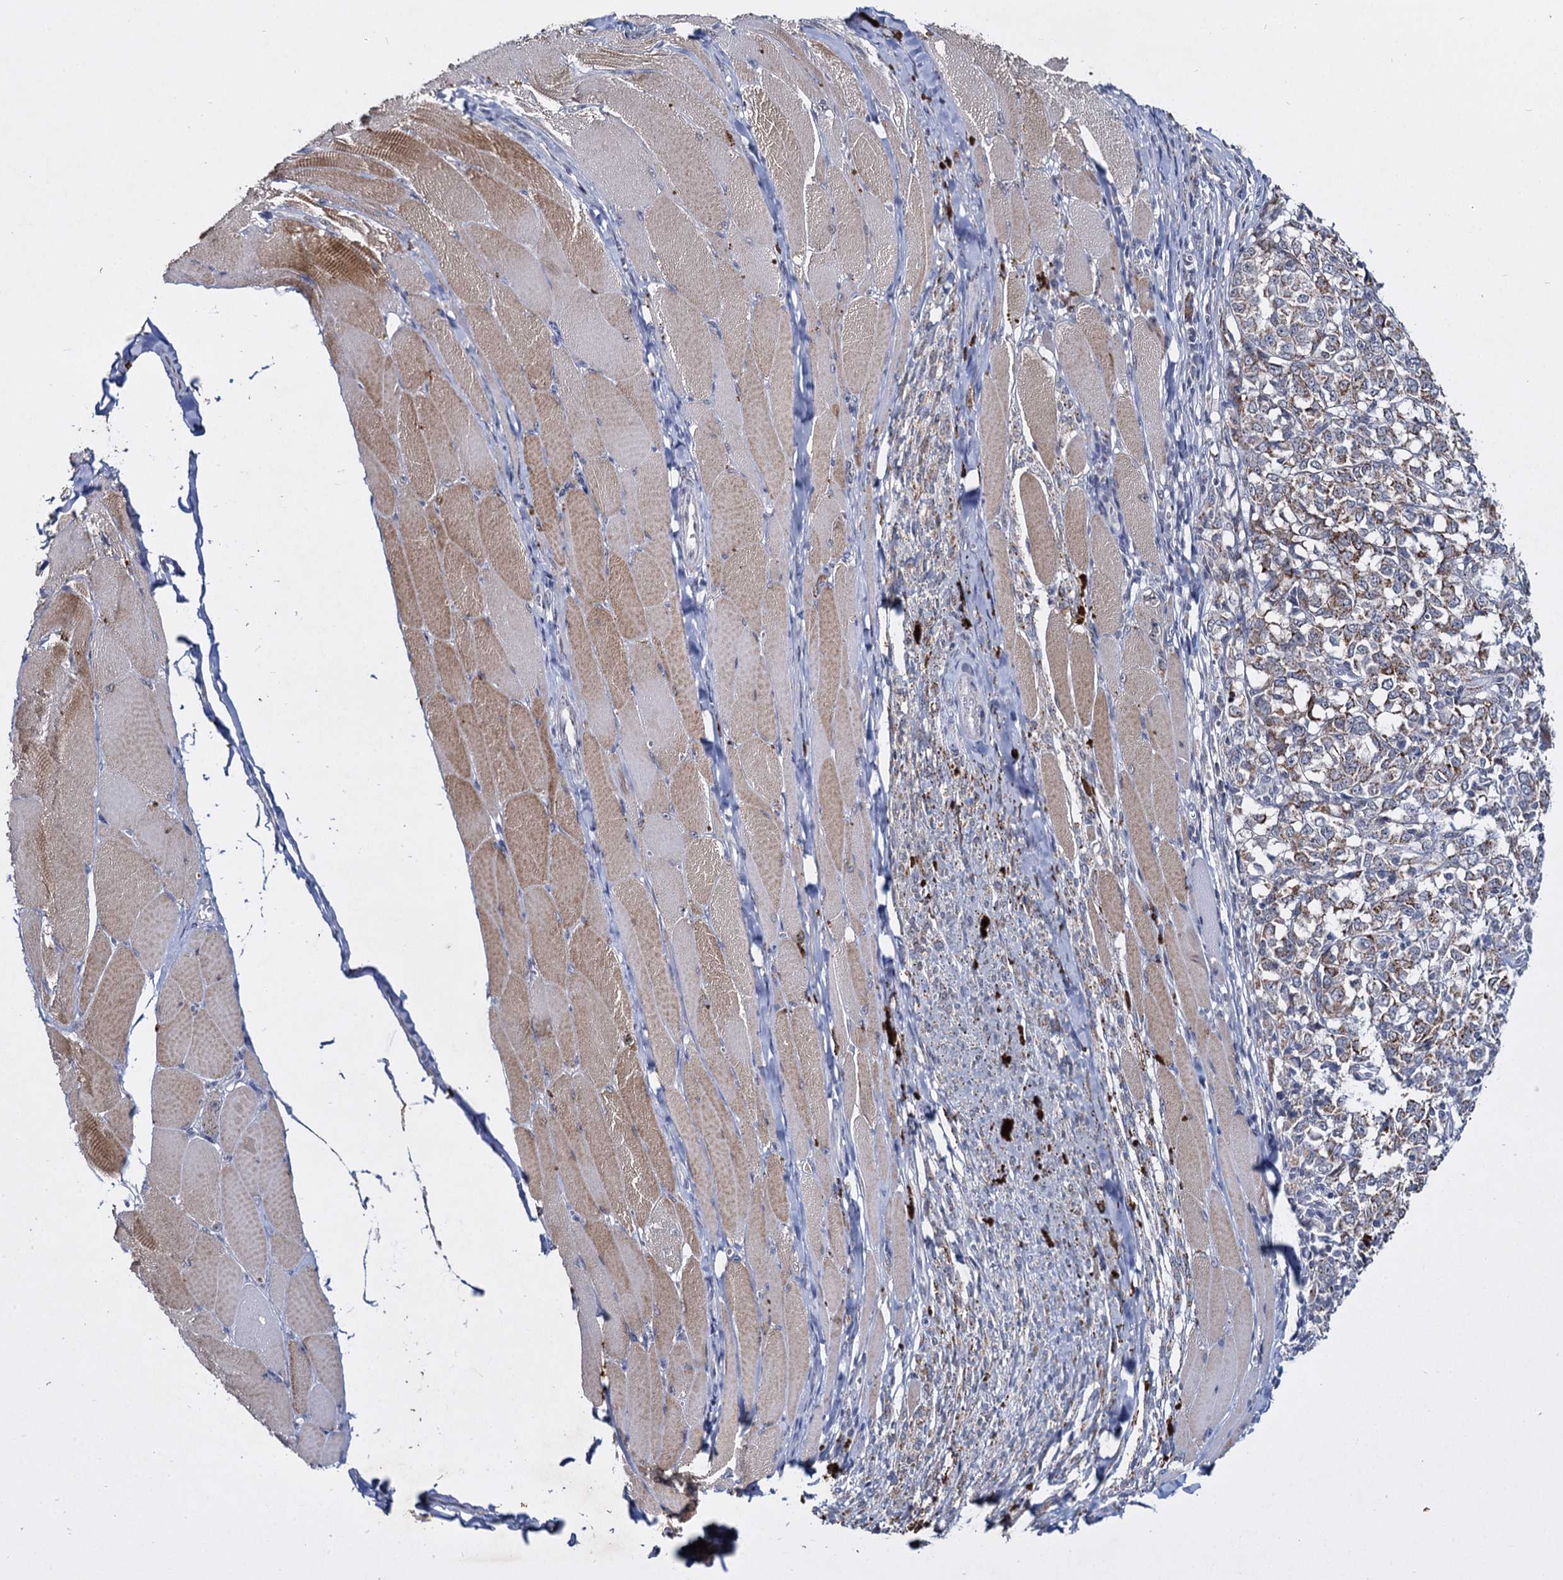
{"staining": {"intensity": "weak", "quantity": "<25%", "location": "cytoplasmic/membranous"}, "tissue": "melanoma", "cell_type": "Tumor cells", "image_type": "cancer", "snomed": [{"axis": "morphology", "description": "Malignant melanoma, NOS"}, {"axis": "topography", "description": "Skin"}], "caption": "The immunohistochemistry (IHC) micrograph has no significant staining in tumor cells of melanoma tissue.", "gene": "RPUSD4", "patient": {"sex": "female", "age": 72}}